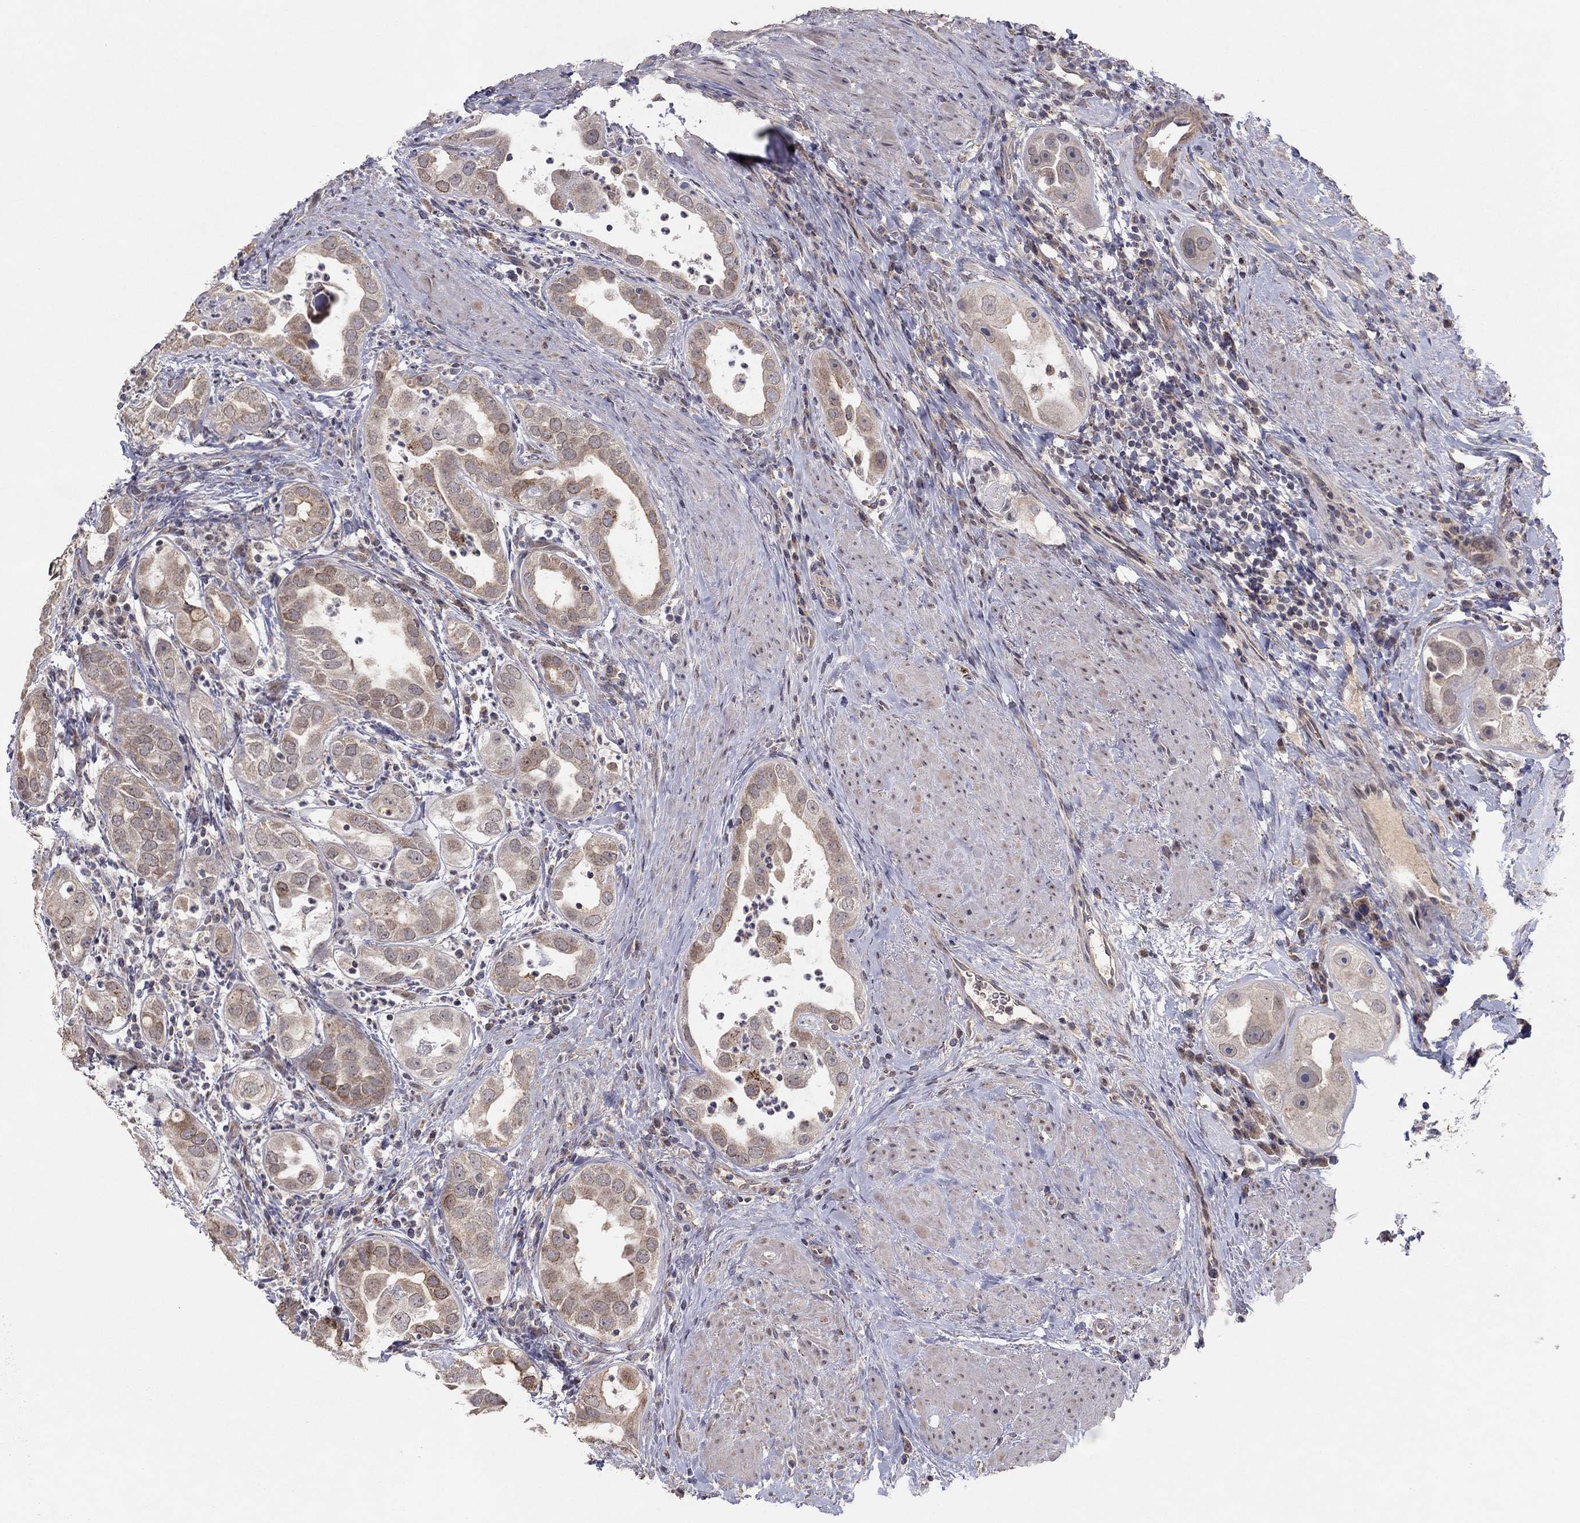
{"staining": {"intensity": "moderate", "quantity": "25%-75%", "location": "cytoplasmic/membranous"}, "tissue": "urothelial cancer", "cell_type": "Tumor cells", "image_type": "cancer", "snomed": [{"axis": "morphology", "description": "Urothelial carcinoma, High grade"}, {"axis": "topography", "description": "Urinary bladder"}], "caption": "Human urothelial cancer stained with a protein marker demonstrates moderate staining in tumor cells.", "gene": "CRACDL", "patient": {"sex": "female", "age": 41}}